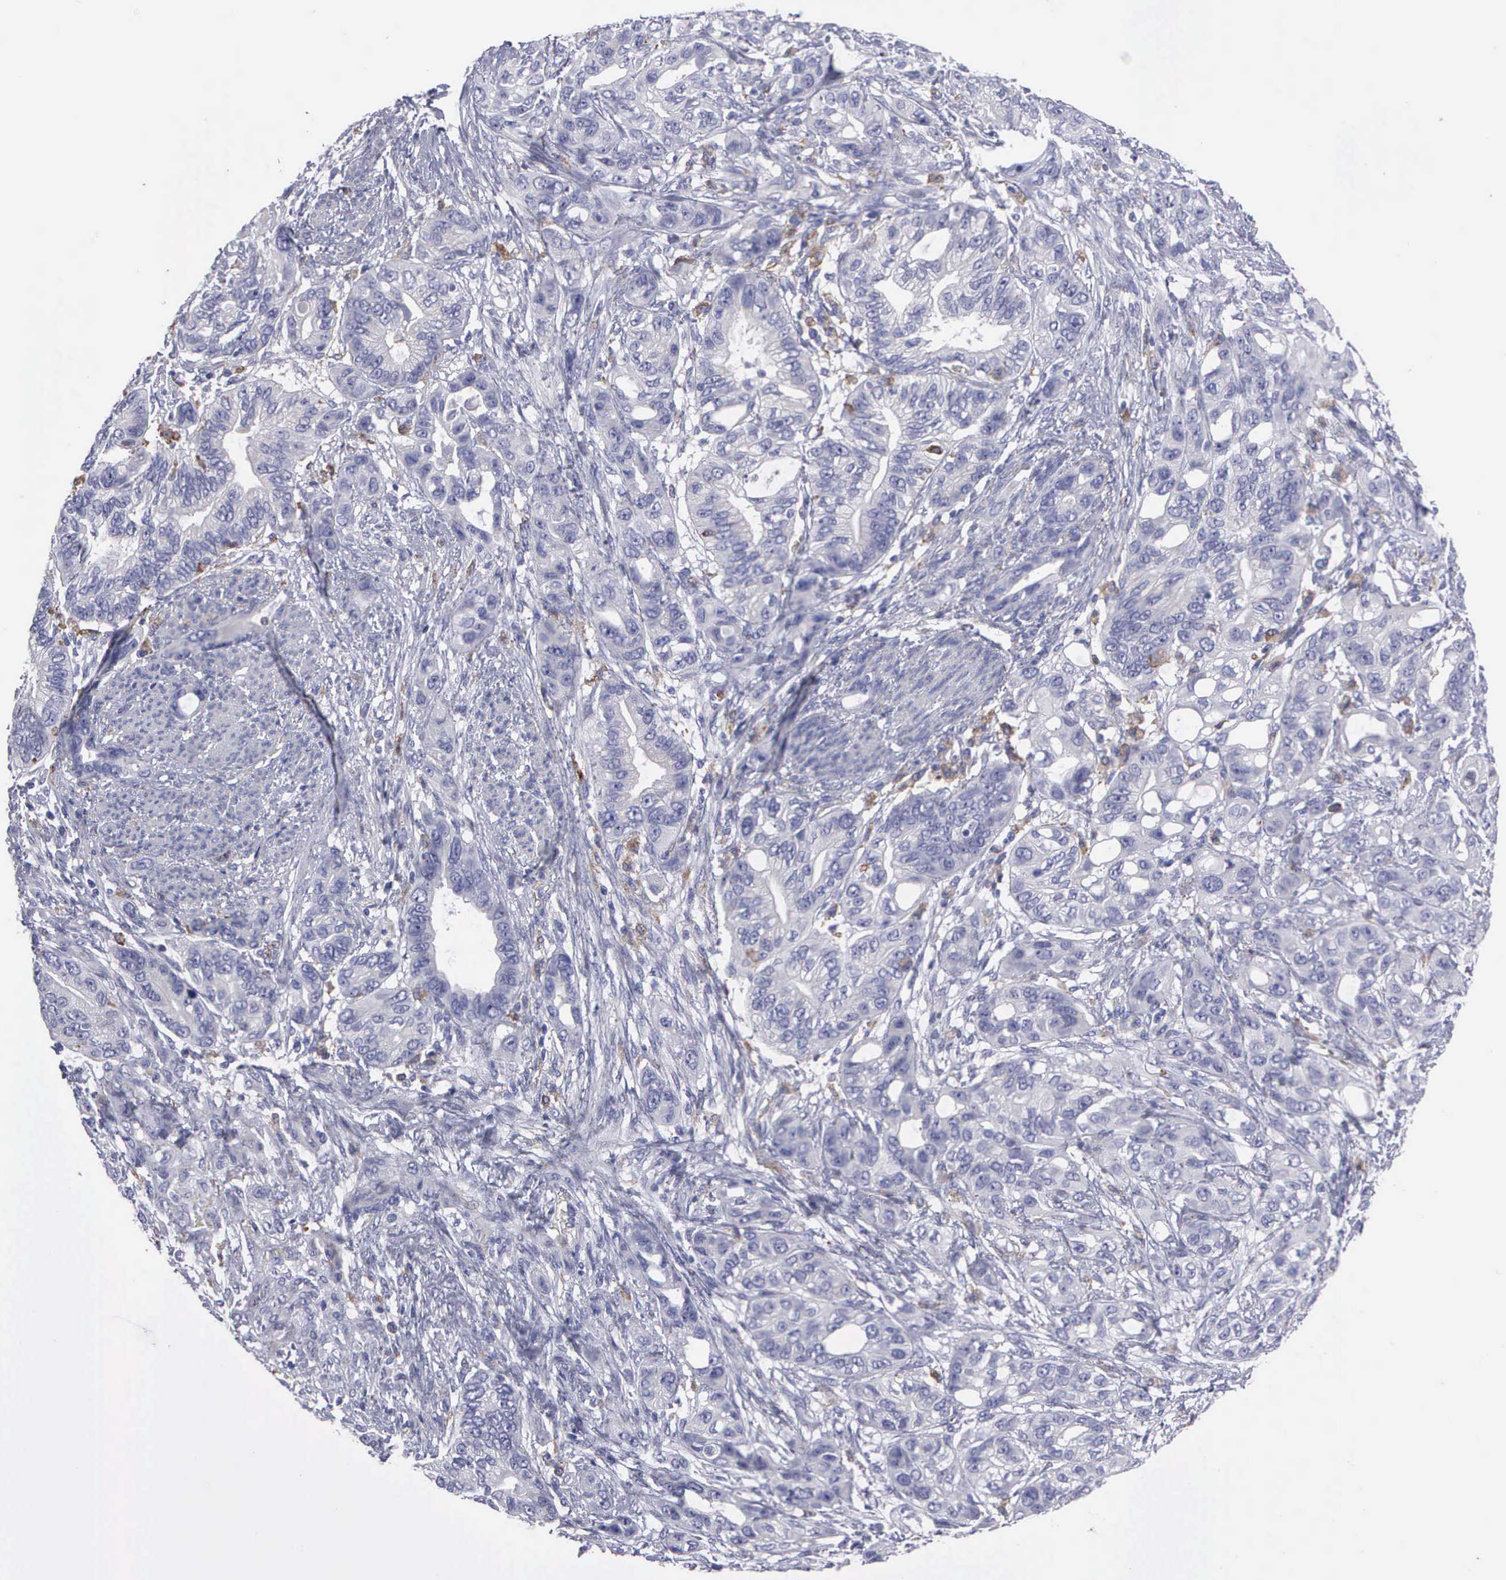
{"staining": {"intensity": "weak", "quantity": "<25%", "location": "cytoplasmic/membranous"}, "tissue": "stomach cancer", "cell_type": "Tumor cells", "image_type": "cancer", "snomed": [{"axis": "morphology", "description": "Adenocarcinoma, NOS"}, {"axis": "topography", "description": "Stomach, upper"}], "caption": "This is a histopathology image of immunohistochemistry staining of stomach cancer, which shows no positivity in tumor cells.", "gene": "TYRP1", "patient": {"sex": "male", "age": 47}}